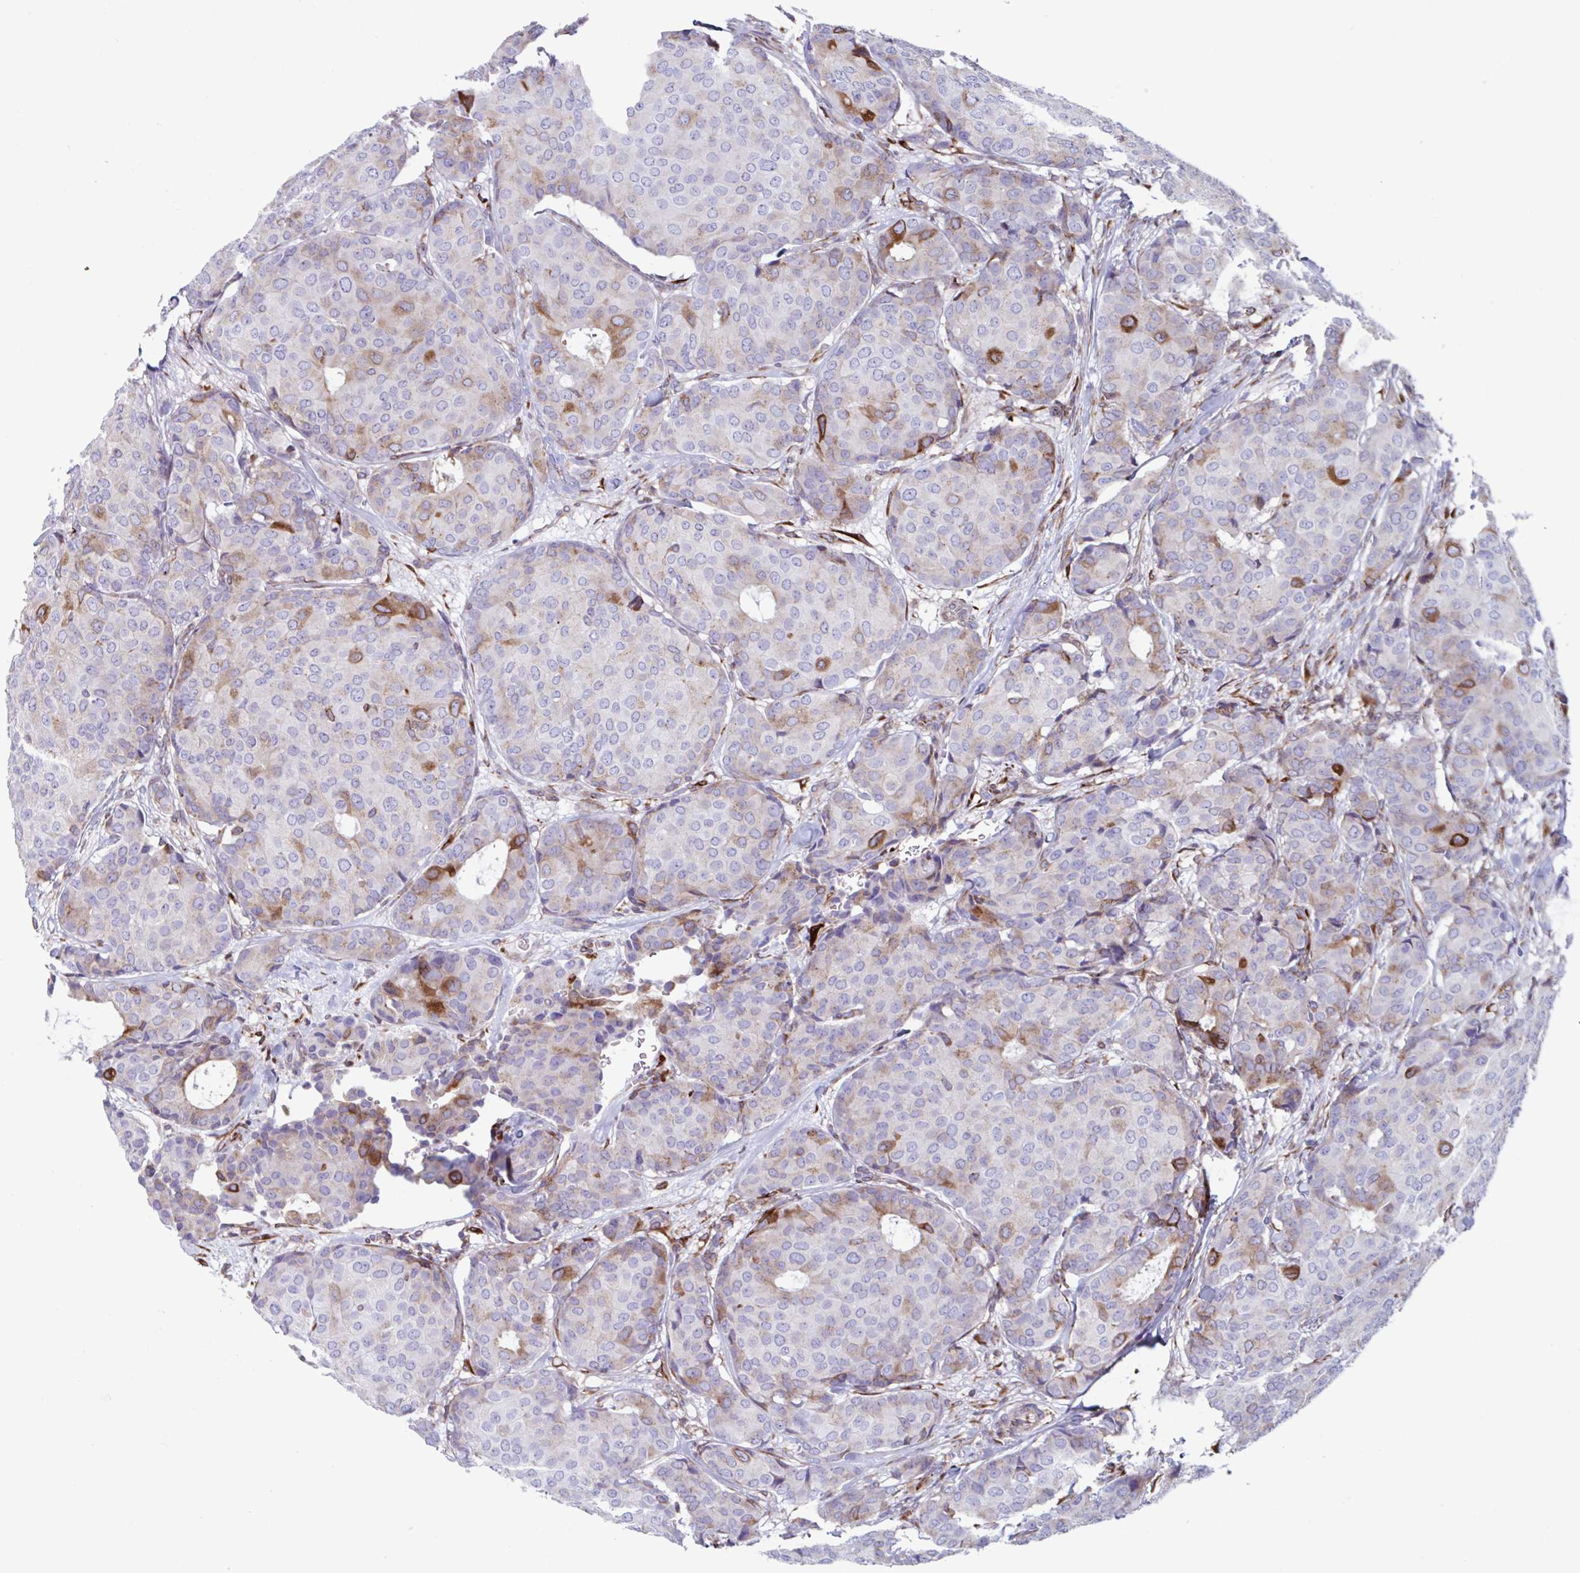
{"staining": {"intensity": "moderate", "quantity": "<25%", "location": "cytoplasmic/membranous"}, "tissue": "breast cancer", "cell_type": "Tumor cells", "image_type": "cancer", "snomed": [{"axis": "morphology", "description": "Duct carcinoma"}, {"axis": "topography", "description": "Breast"}], "caption": "Approximately <25% of tumor cells in breast cancer show moderate cytoplasmic/membranous protein staining as visualized by brown immunohistochemical staining.", "gene": "RFK", "patient": {"sex": "female", "age": 75}}